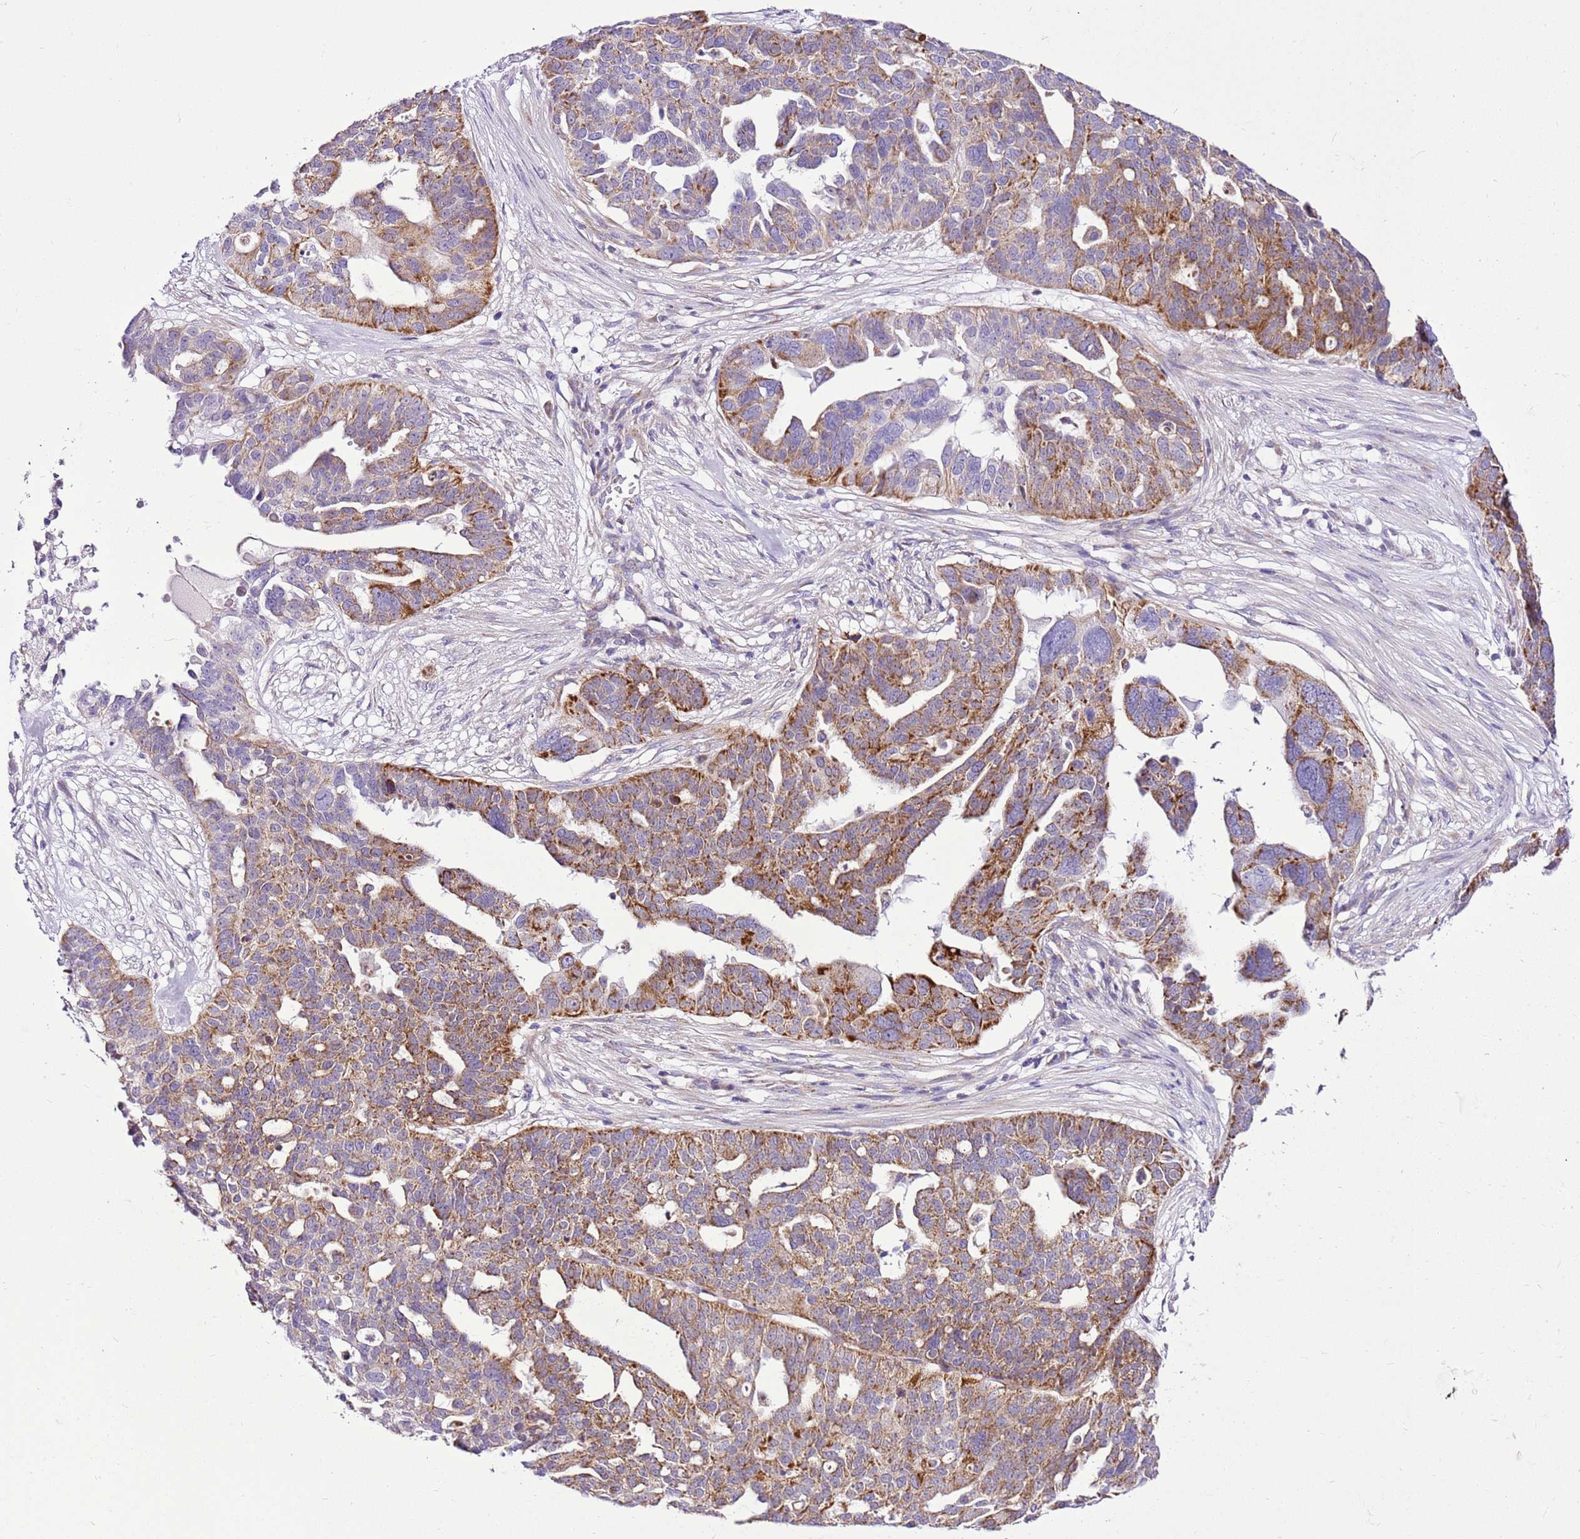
{"staining": {"intensity": "moderate", "quantity": ">75%", "location": "cytoplasmic/membranous"}, "tissue": "ovarian cancer", "cell_type": "Tumor cells", "image_type": "cancer", "snomed": [{"axis": "morphology", "description": "Cystadenocarcinoma, serous, NOS"}, {"axis": "topography", "description": "Ovary"}], "caption": "Immunohistochemical staining of ovarian cancer (serous cystadenocarcinoma) demonstrates moderate cytoplasmic/membranous protein expression in approximately >75% of tumor cells.", "gene": "MRPL36", "patient": {"sex": "female", "age": 59}}